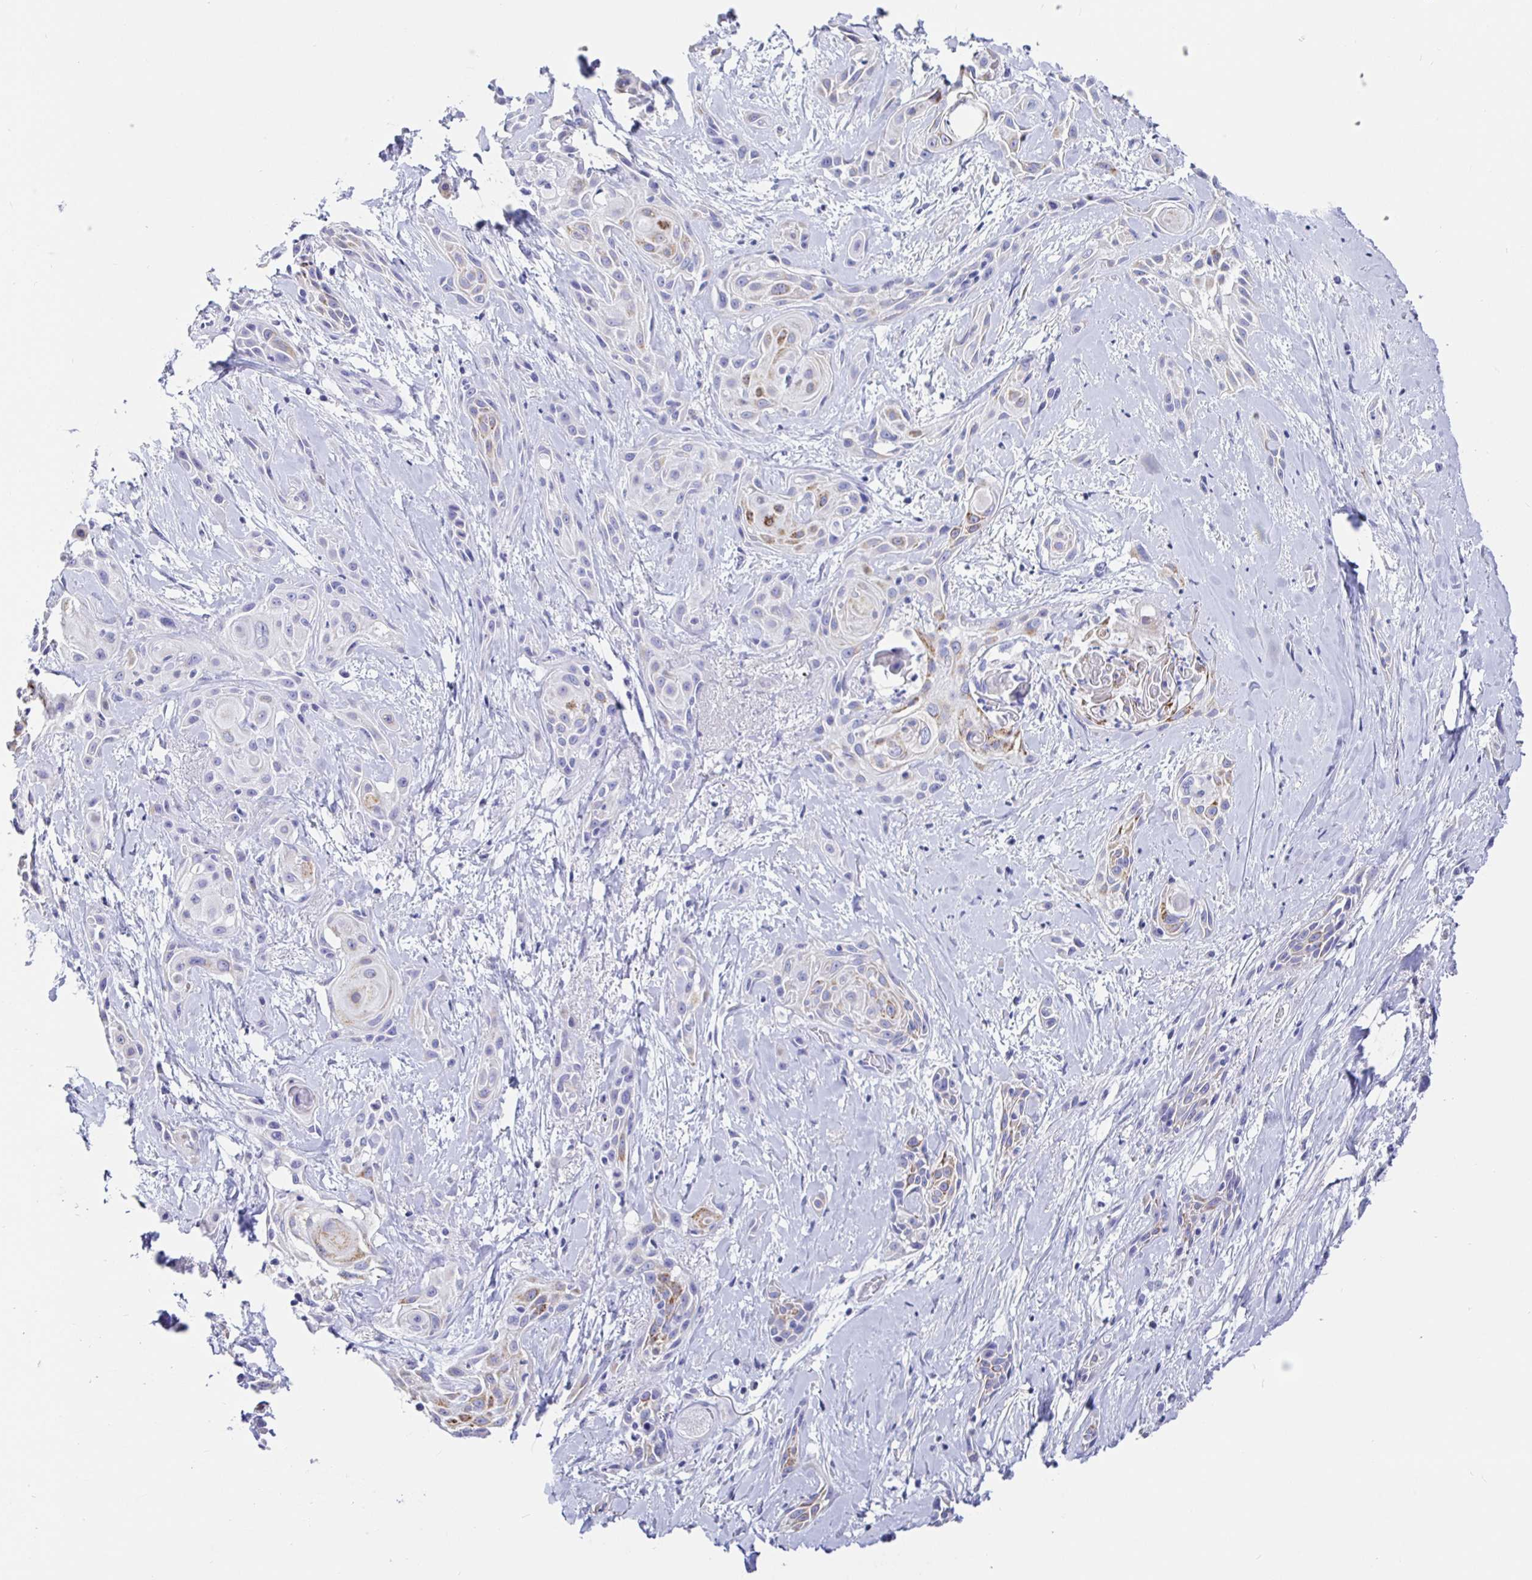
{"staining": {"intensity": "moderate", "quantity": "<25%", "location": "cytoplasmic/membranous"}, "tissue": "skin cancer", "cell_type": "Tumor cells", "image_type": "cancer", "snomed": [{"axis": "morphology", "description": "Squamous cell carcinoma, NOS"}, {"axis": "topography", "description": "Skin"}, {"axis": "topography", "description": "Anal"}], "caption": "Brown immunohistochemical staining in skin squamous cell carcinoma shows moderate cytoplasmic/membranous positivity in approximately <25% of tumor cells.", "gene": "MAOA", "patient": {"sex": "male", "age": 64}}